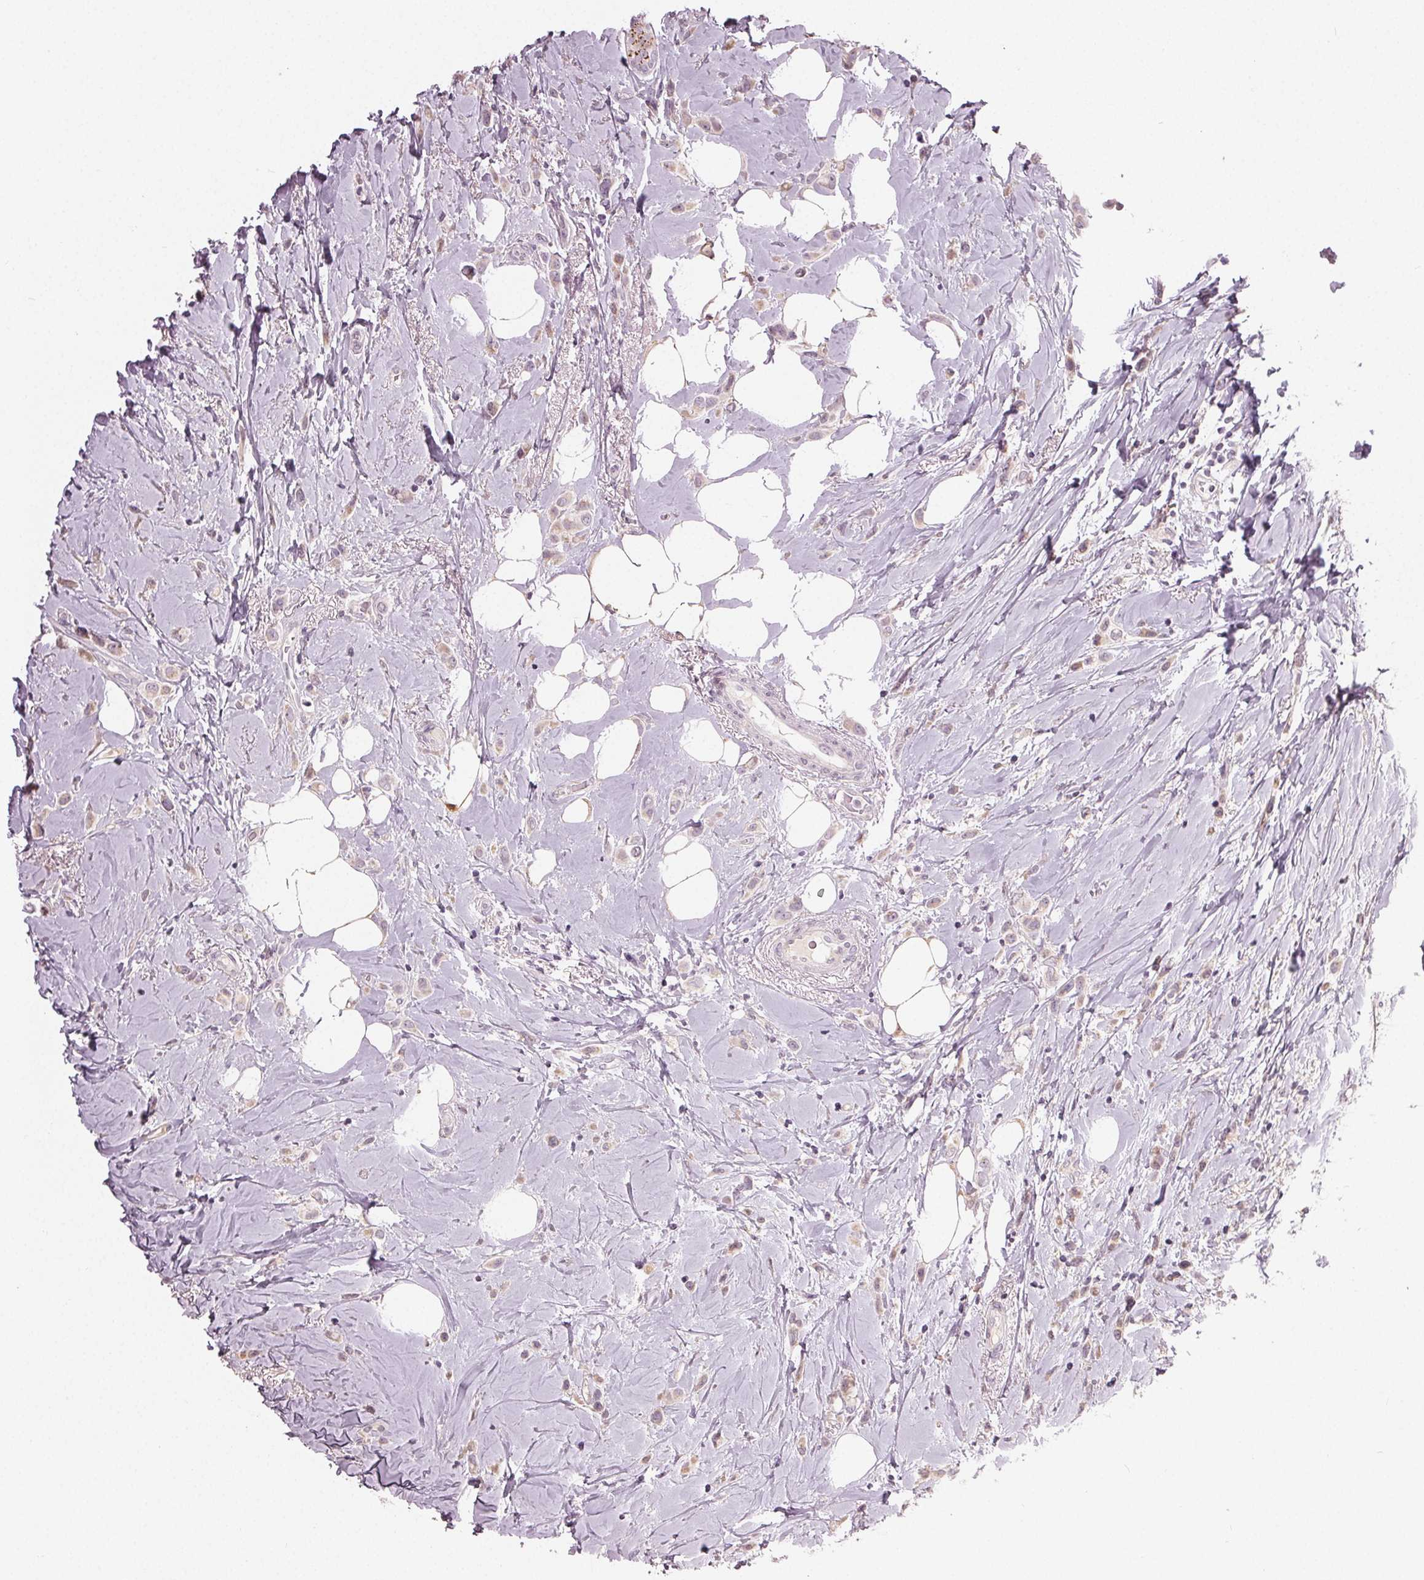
{"staining": {"intensity": "weak", "quantity": "<25%", "location": "nuclear"}, "tissue": "breast cancer", "cell_type": "Tumor cells", "image_type": "cancer", "snomed": [{"axis": "morphology", "description": "Lobular carcinoma"}, {"axis": "topography", "description": "Breast"}], "caption": "Human lobular carcinoma (breast) stained for a protein using IHC shows no staining in tumor cells.", "gene": "ZNF605", "patient": {"sex": "female", "age": 66}}